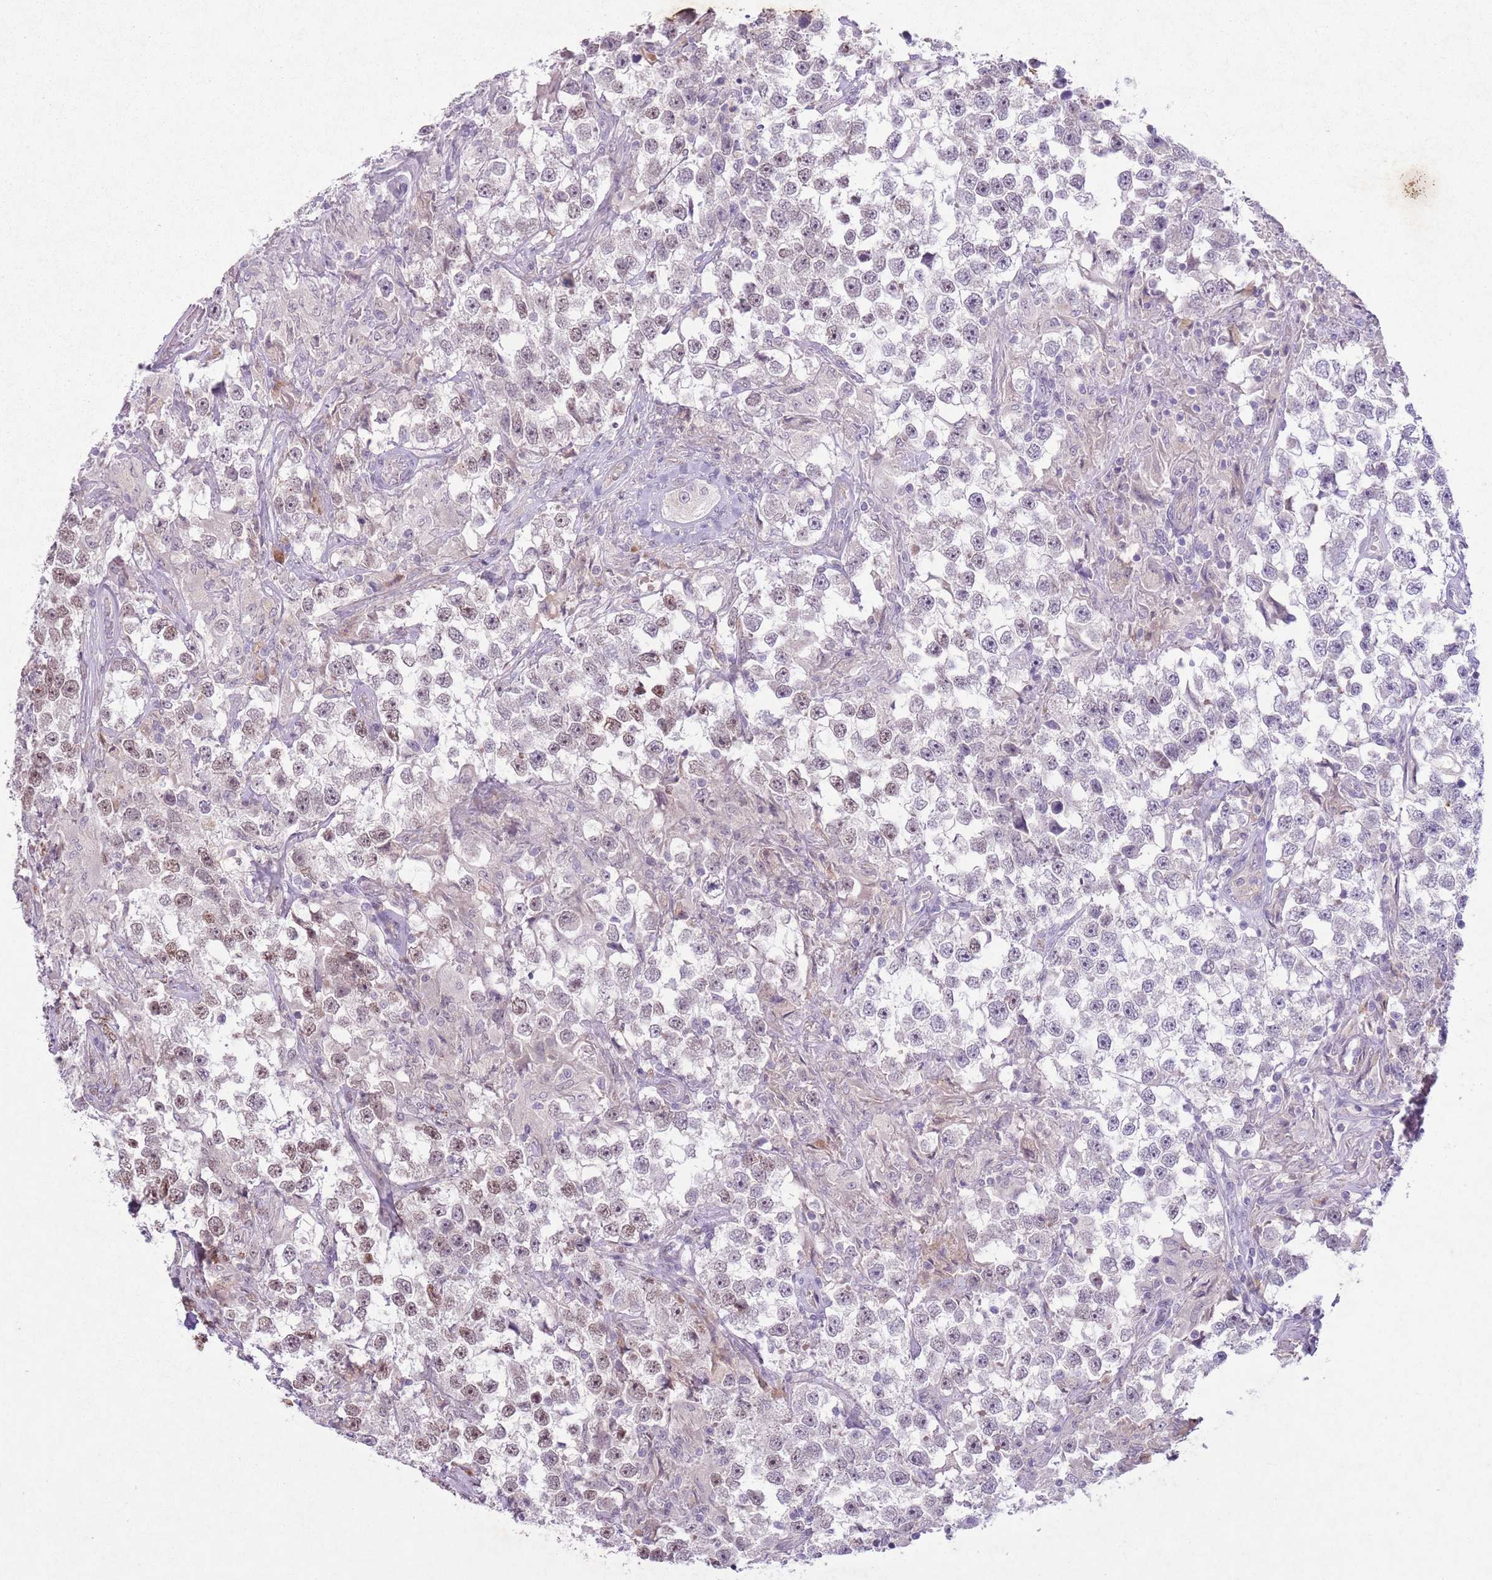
{"staining": {"intensity": "weak", "quantity": "25%-75%", "location": "nuclear"}, "tissue": "testis cancer", "cell_type": "Tumor cells", "image_type": "cancer", "snomed": [{"axis": "morphology", "description": "Seminoma, NOS"}, {"axis": "topography", "description": "Testis"}], "caption": "Human seminoma (testis) stained with a protein marker exhibits weak staining in tumor cells.", "gene": "CCNI", "patient": {"sex": "male", "age": 46}}